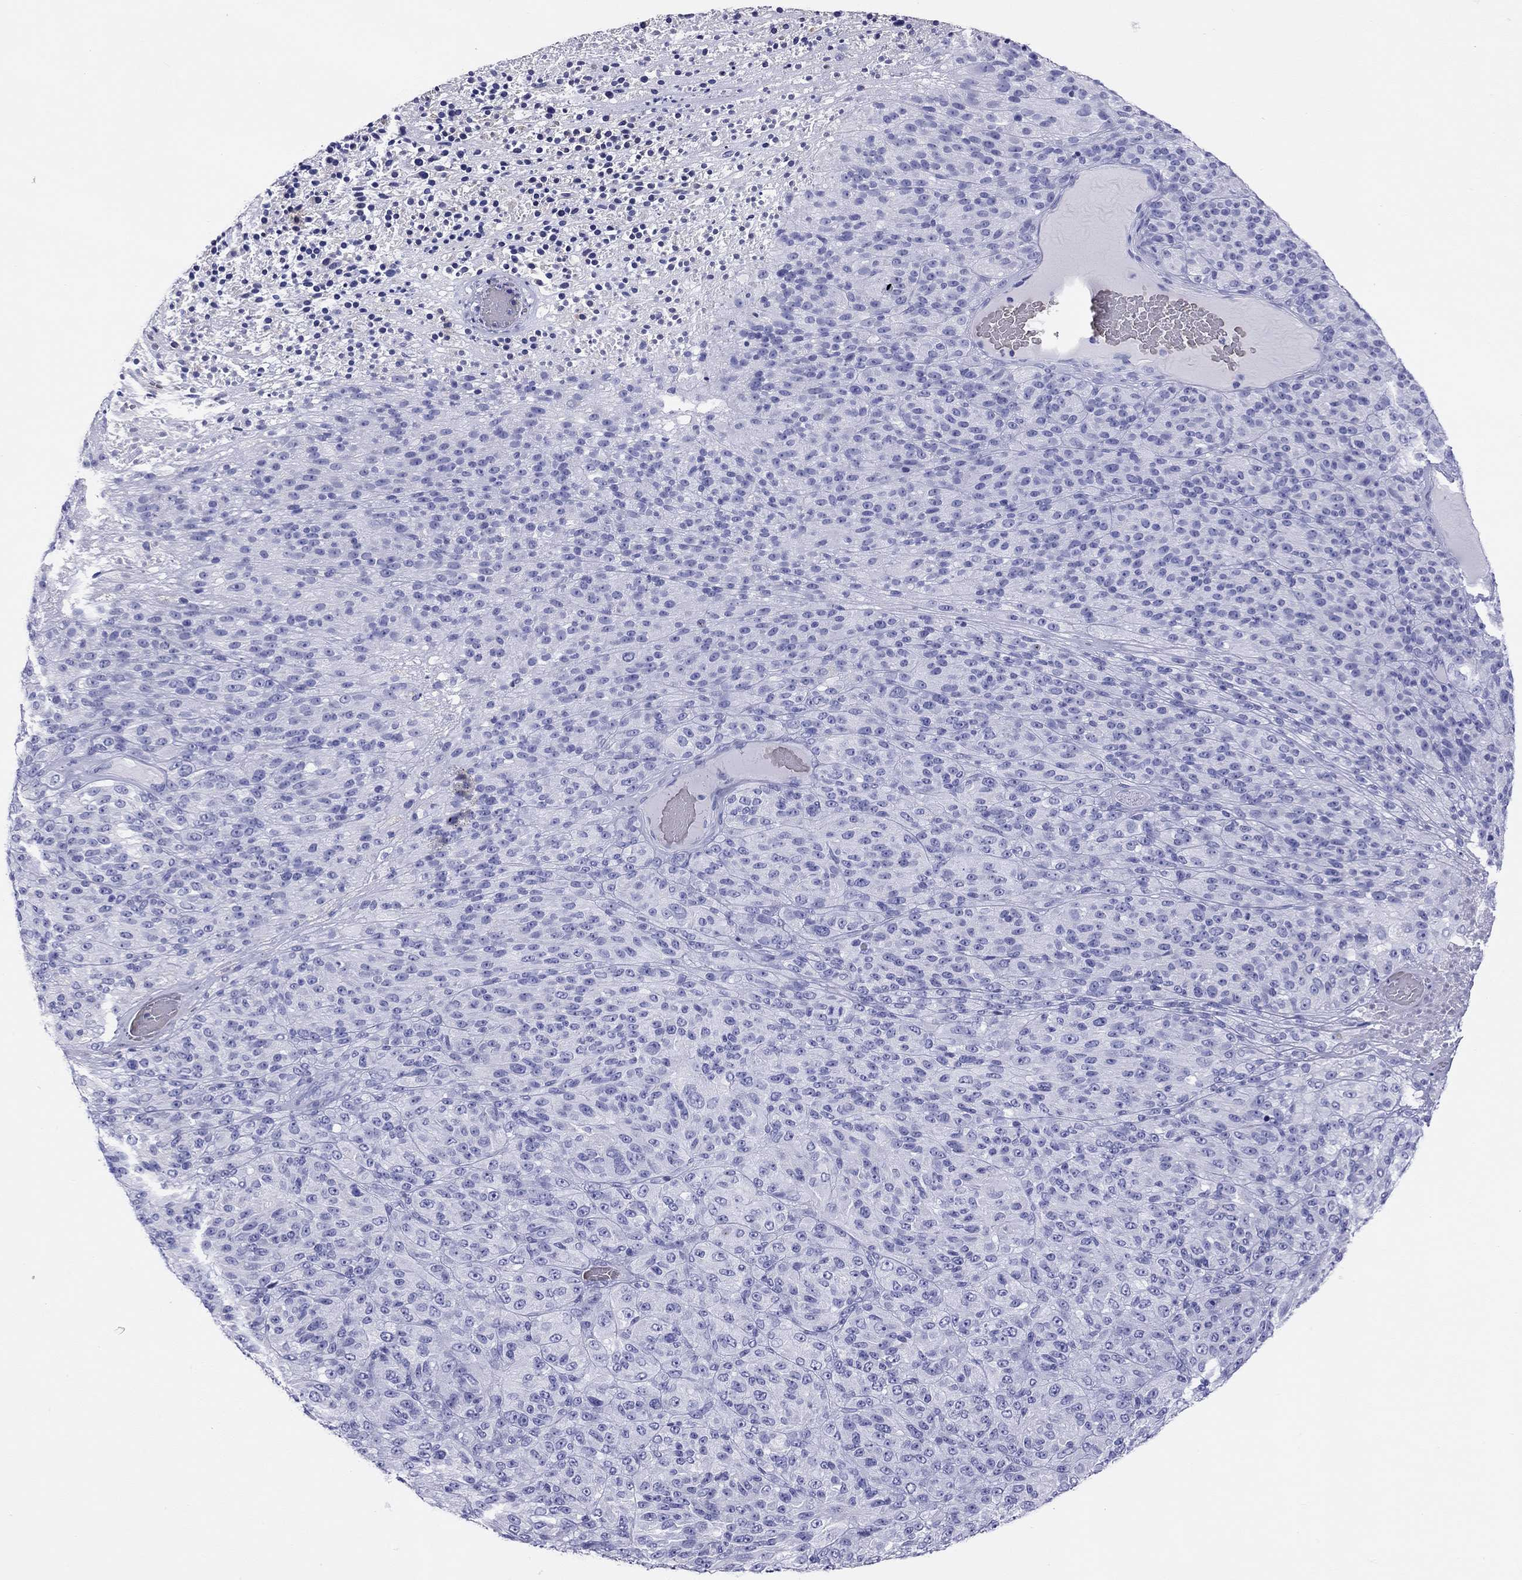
{"staining": {"intensity": "negative", "quantity": "none", "location": "none"}, "tissue": "melanoma", "cell_type": "Tumor cells", "image_type": "cancer", "snomed": [{"axis": "morphology", "description": "Malignant melanoma, Metastatic site"}, {"axis": "topography", "description": "Brain"}], "caption": "Immunohistochemistry (IHC) micrograph of neoplastic tissue: malignant melanoma (metastatic site) stained with DAB (3,3'-diaminobenzidine) displays no significant protein expression in tumor cells.", "gene": "PTPRN", "patient": {"sex": "female", "age": 56}}